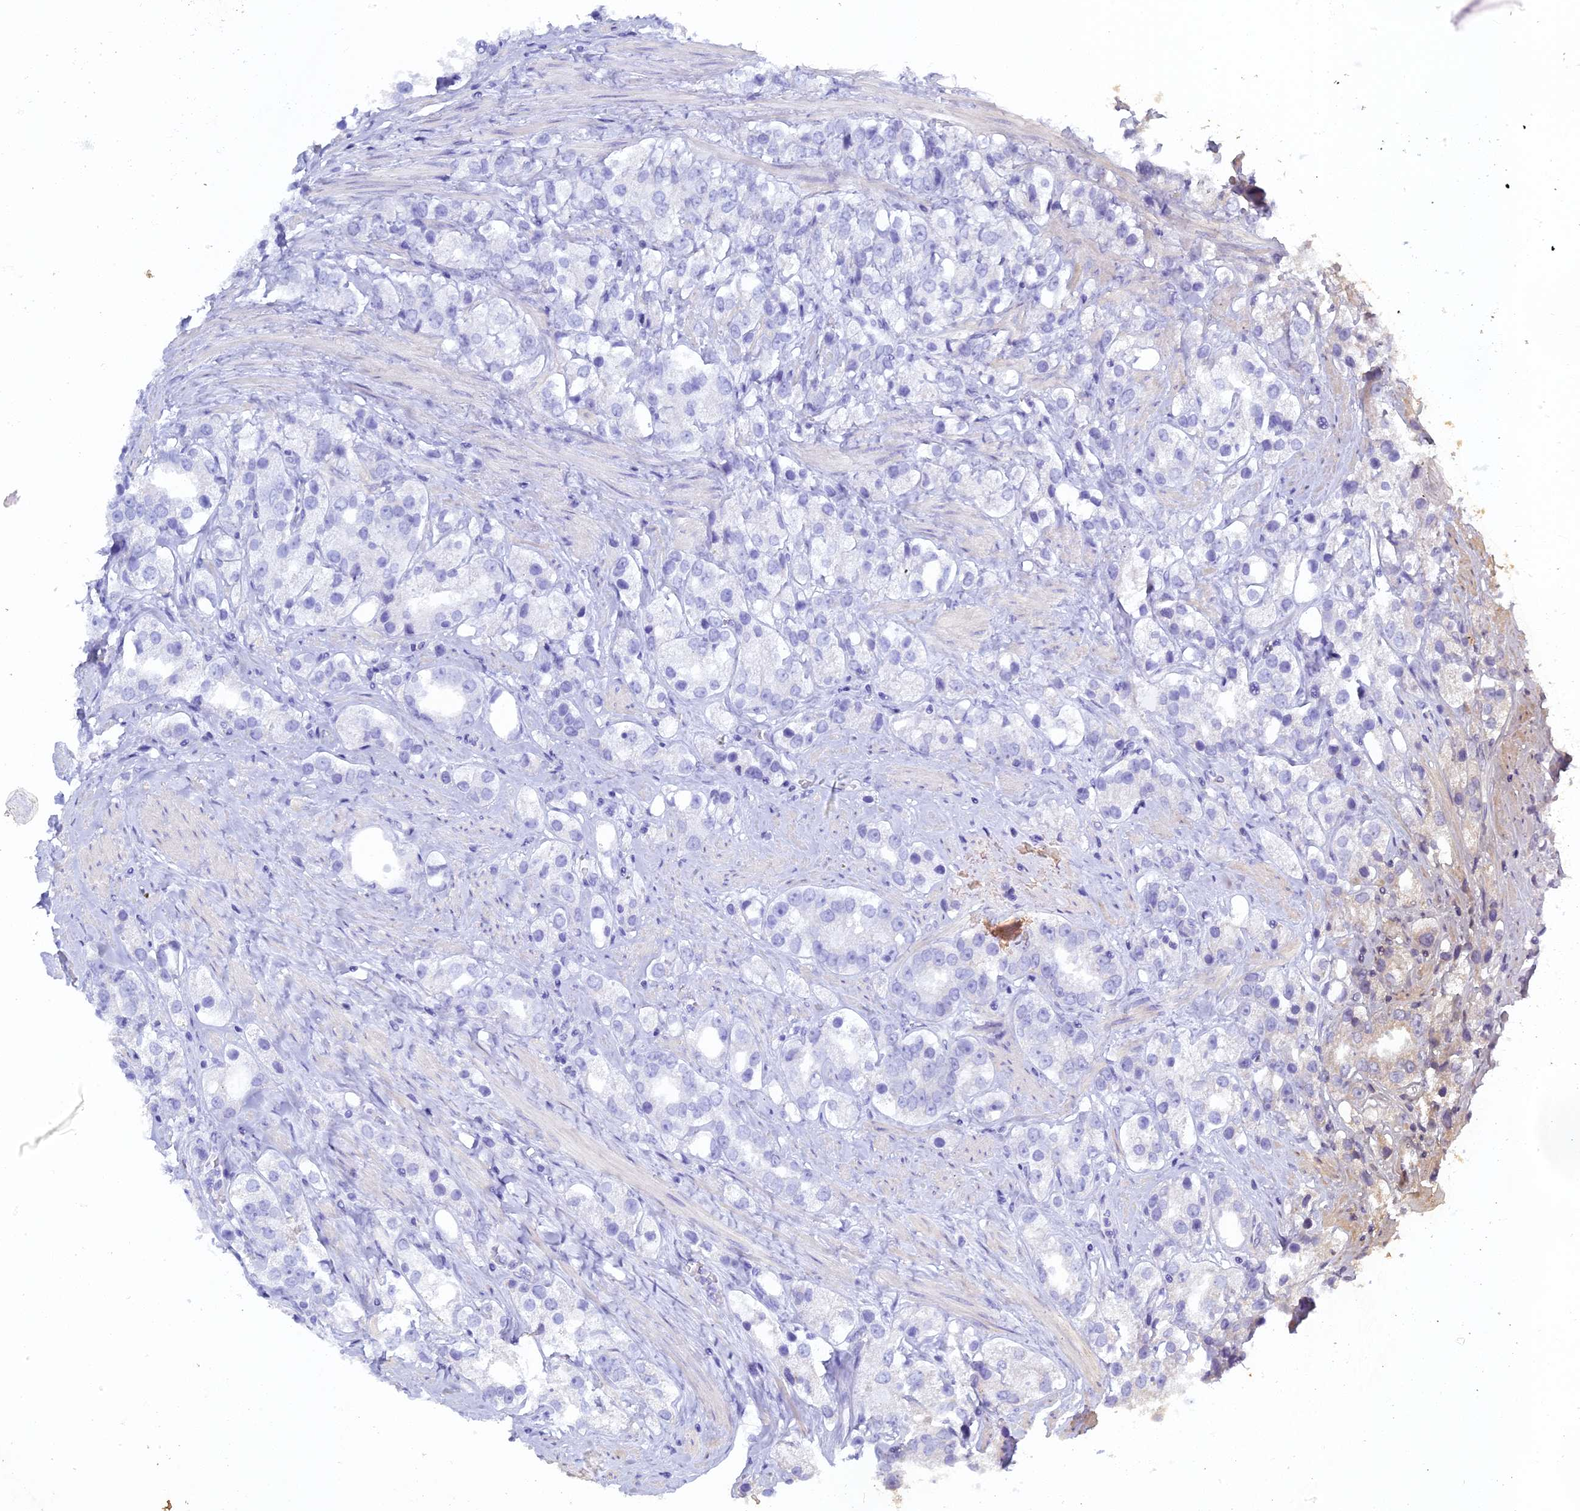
{"staining": {"intensity": "weak", "quantity": "<25%", "location": "cytoplasmic/membranous"}, "tissue": "prostate cancer", "cell_type": "Tumor cells", "image_type": "cancer", "snomed": [{"axis": "morphology", "description": "Adenocarcinoma, NOS"}, {"axis": "topography", "description": "Prostate"}], "caption": "The photomicrograph displays no significant expression in tumor cells of prostate cancer (adenocarcinoma). (Immunohistochemistry, brightfield microscopy, high magnification).", "gene": "RPIA", "patient": {"sex": "male", "age": 79}}